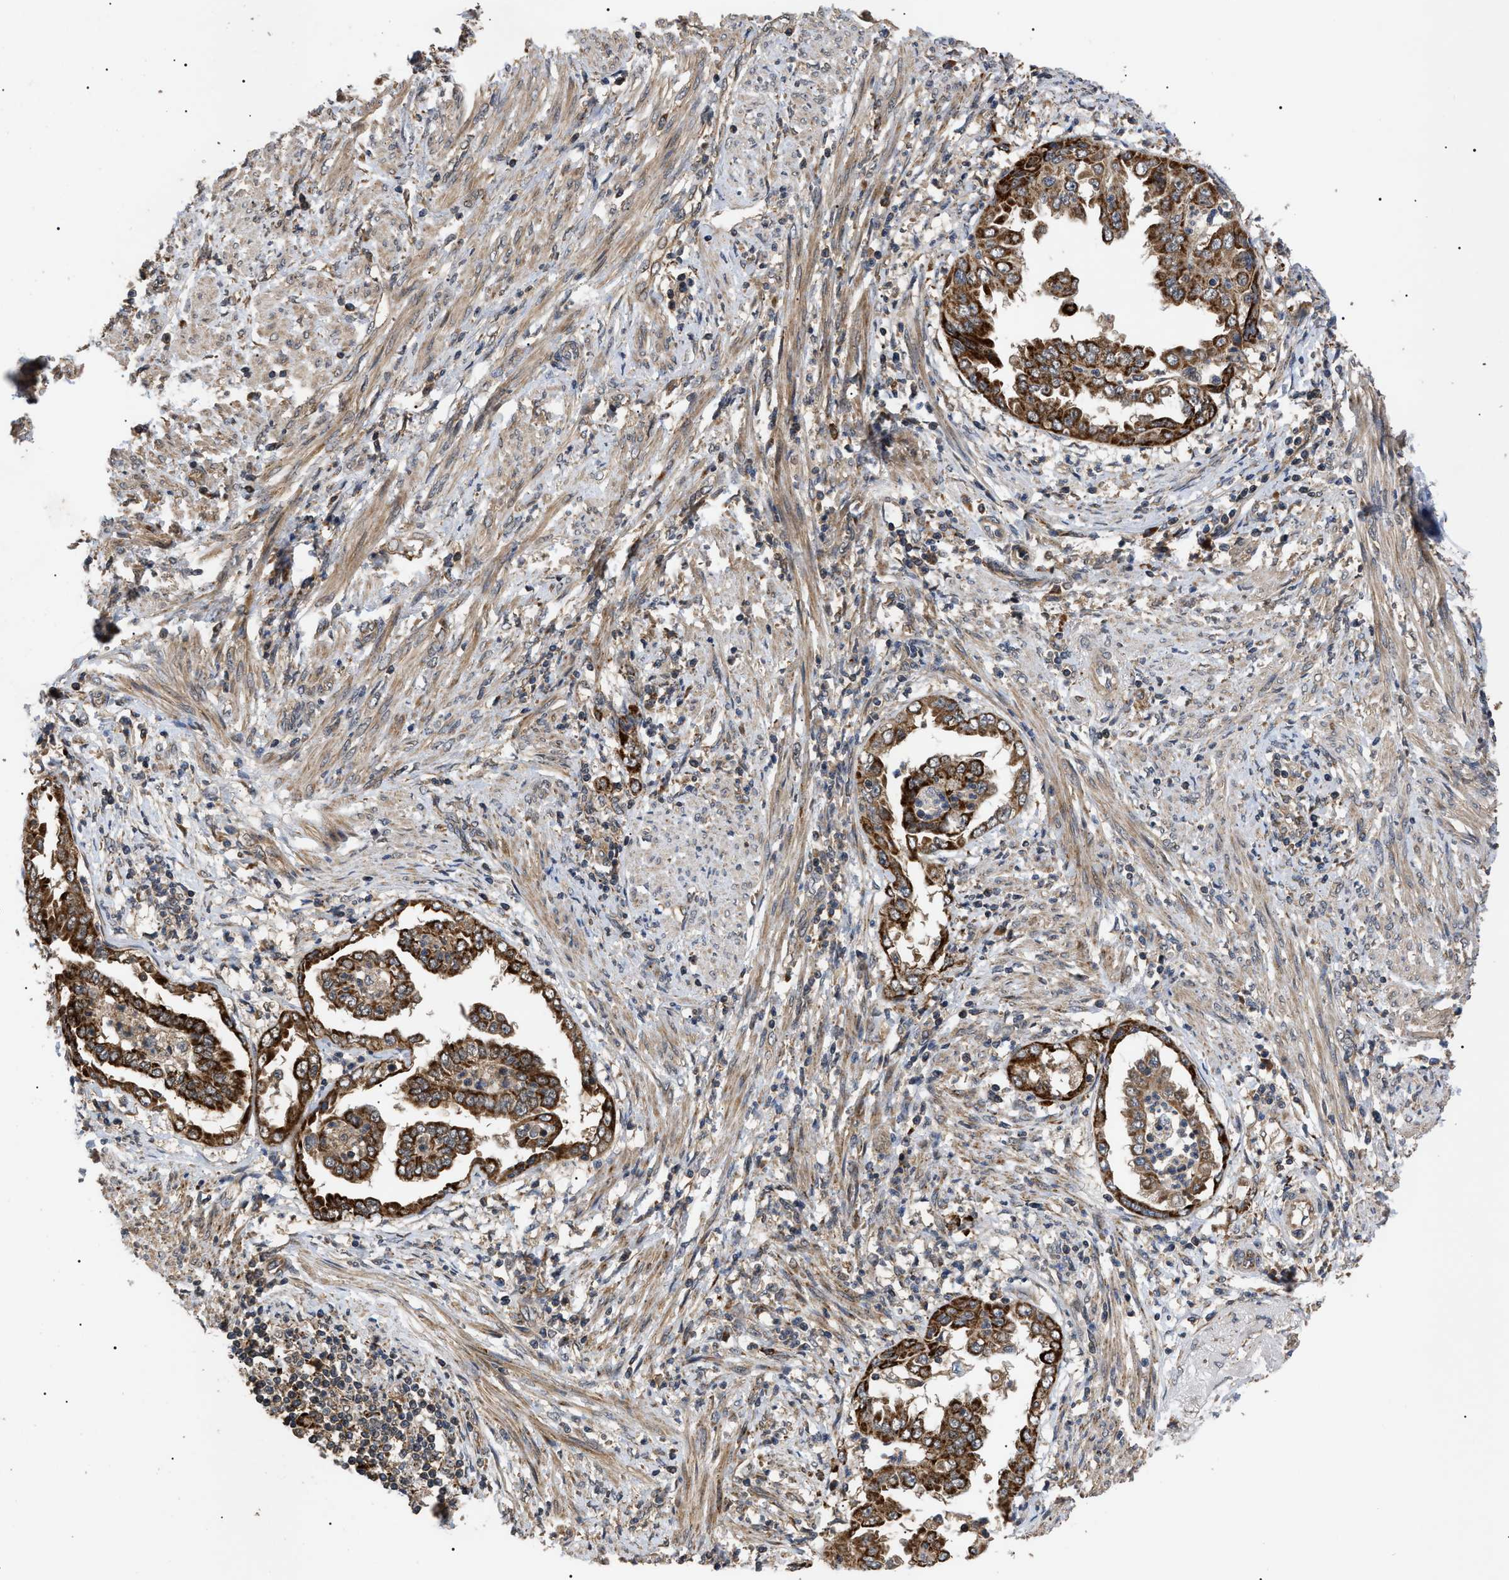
{"staining": {"intensity": "strong", "quantity": ">75%", "location": "cytoplasmic/membranous"}, "tissue": "endometrial cancer", "cell_type": "Tumor cells", "image_type": "cancer", "snomed": [{"axis": "morphology", "description": "Adenocarcinoma, NOS"}, {"axis": "topography", "description": "Endometrium"}], "caption": "Endometrial cancer (adenocarcinoma) was stained to show a protein in brown. There is high levels of strong cytoplasmic/membranous positivity in about >75% of tumor cells. Nuclei are stained in blue.", "gene": "ASTL", "patient": {"sex": "female", "age": 85}}